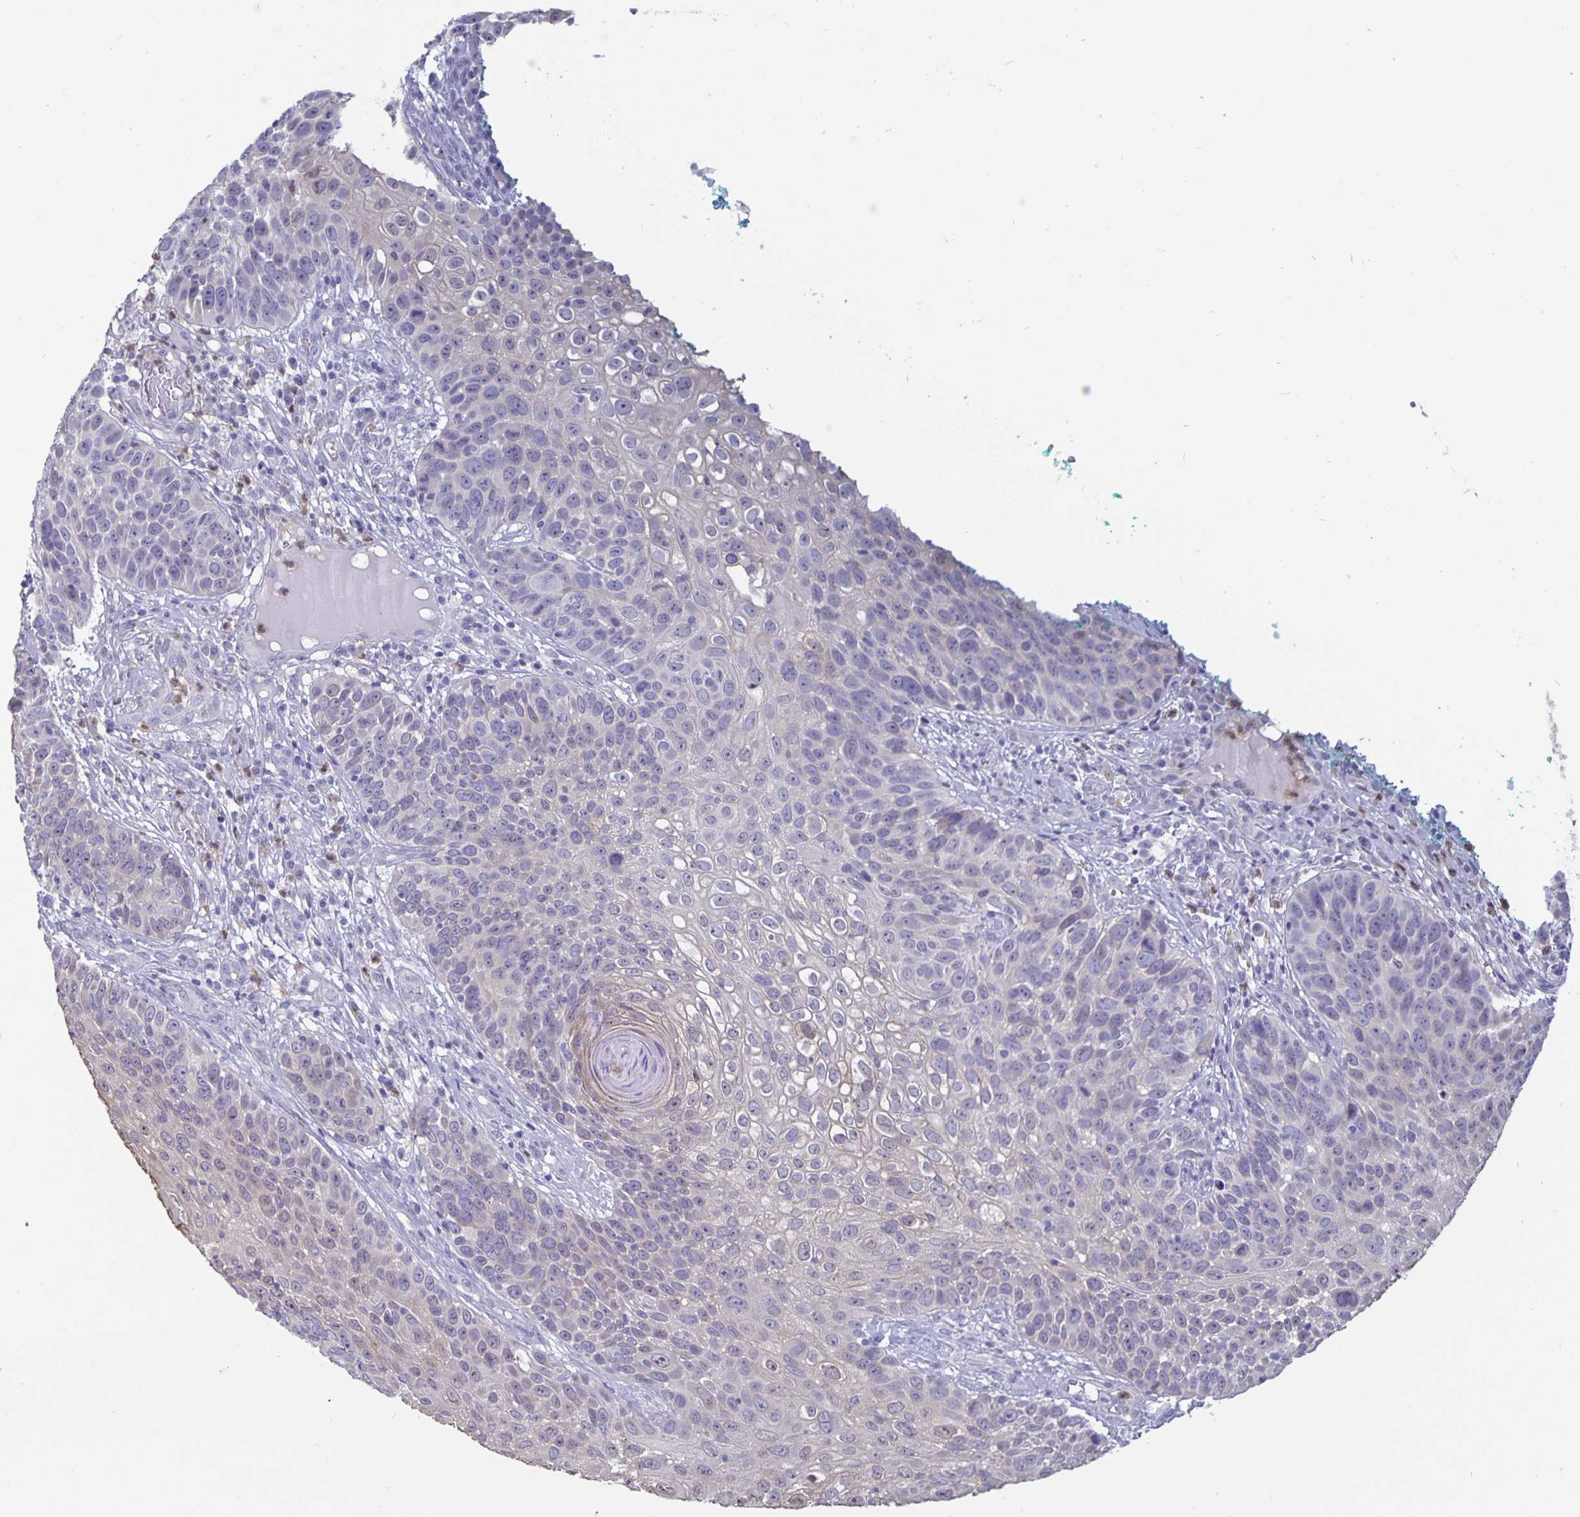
{"staining": {"intensity": "negative", "quantity": "none", "location": "none"}, "tissue": "skin cancer", "cell_type": "Tumor cells", "image_type": "cancer", "snomed": [{"axis": "morphology", "description": "Squamous cell carcinoma, NOS"}, {"axis": "topography", "description": "Skin"}], "caption": "Protein analysis of squamous cell carcinoma (skin) shows no significant staining in tumor cells. (DAB IHC, high magnification).", "gene": "PLCB3", "patient": {"sex": "male", "age": 92}}